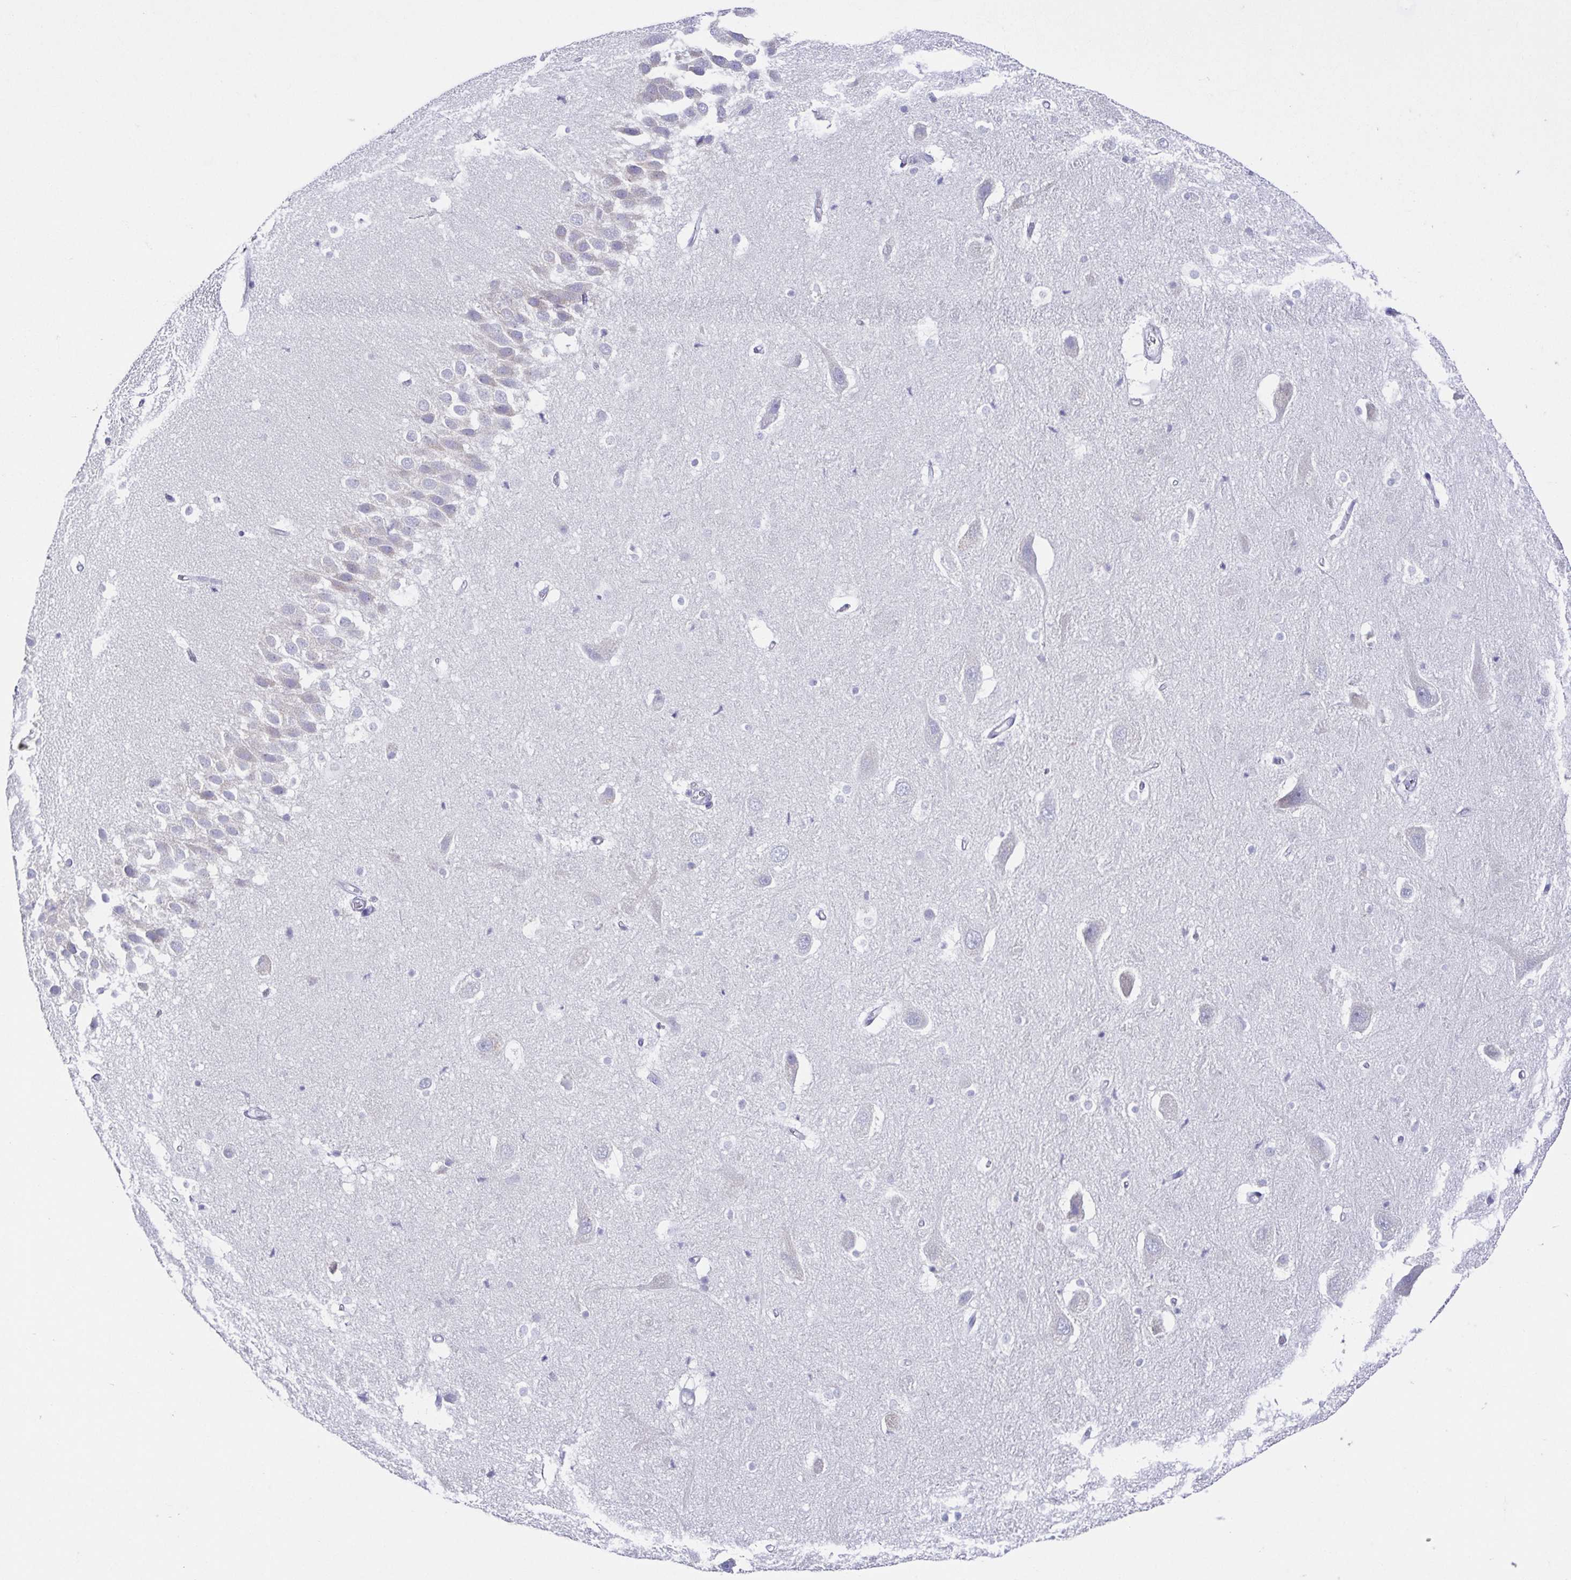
{"staining": {"intensity": "negative", "quantity": "none", "location": "none"}, "tissue": "hippocampus", "cell_type": "Glial cells", "image_type": "normal", "snomed": [{"axis": "morphology", "description": "Normal tissue, NOS"}, {"axis": "topography", "description": "Hippocampus"}], "caption": "Glial cells are negative for brown protein staining in benign hippocampus. Brightfield microscopy of IHC stained with DAB (3,3'-diaminobenzidine) (brown) and hematoxylin (blue), captured at high magnification.", "gene": "RDH11", "patient": {"sex": "male", "age": 26}}